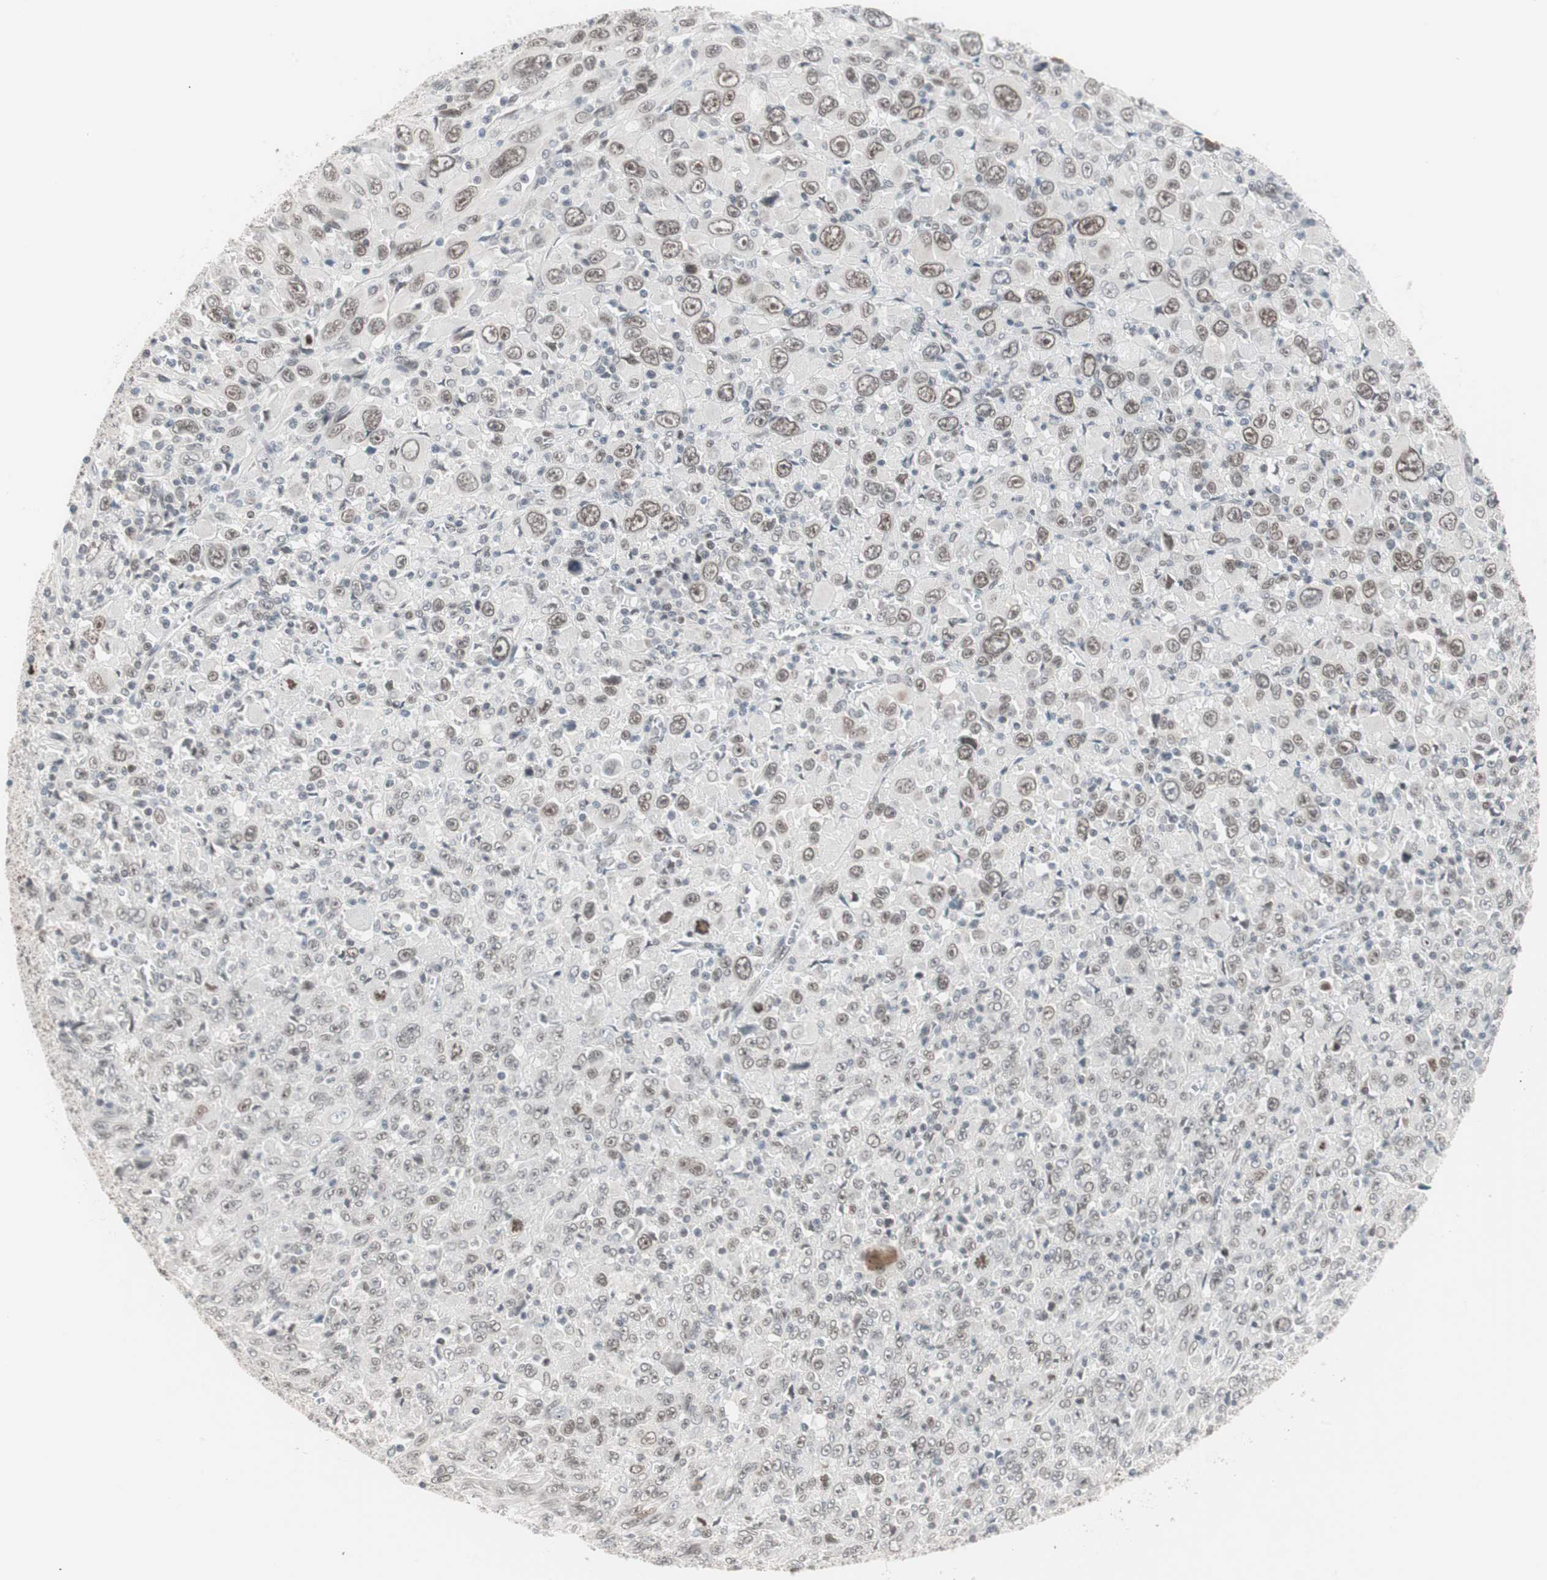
{"staining": {"intensity": "weak", "quantity": "25%-75%", "location": "nuclear"}, "tissue": "melanoma", "cell_type": "Tumor cells", "image_type": "cancer", "snomed": [{"axis": "morphology", "description": "Malignant melanoma, Metastatic site"}, {"axis": "topography", "description": "Skin"}], "caption": "Malignant melanoma (metastatic site) stained with a brown dye exhibits weak nuclear positive staining in about 25%-75% of tumor cells.", "gene": "LIG3", "patient": {"sex": "female", "age": 56}}